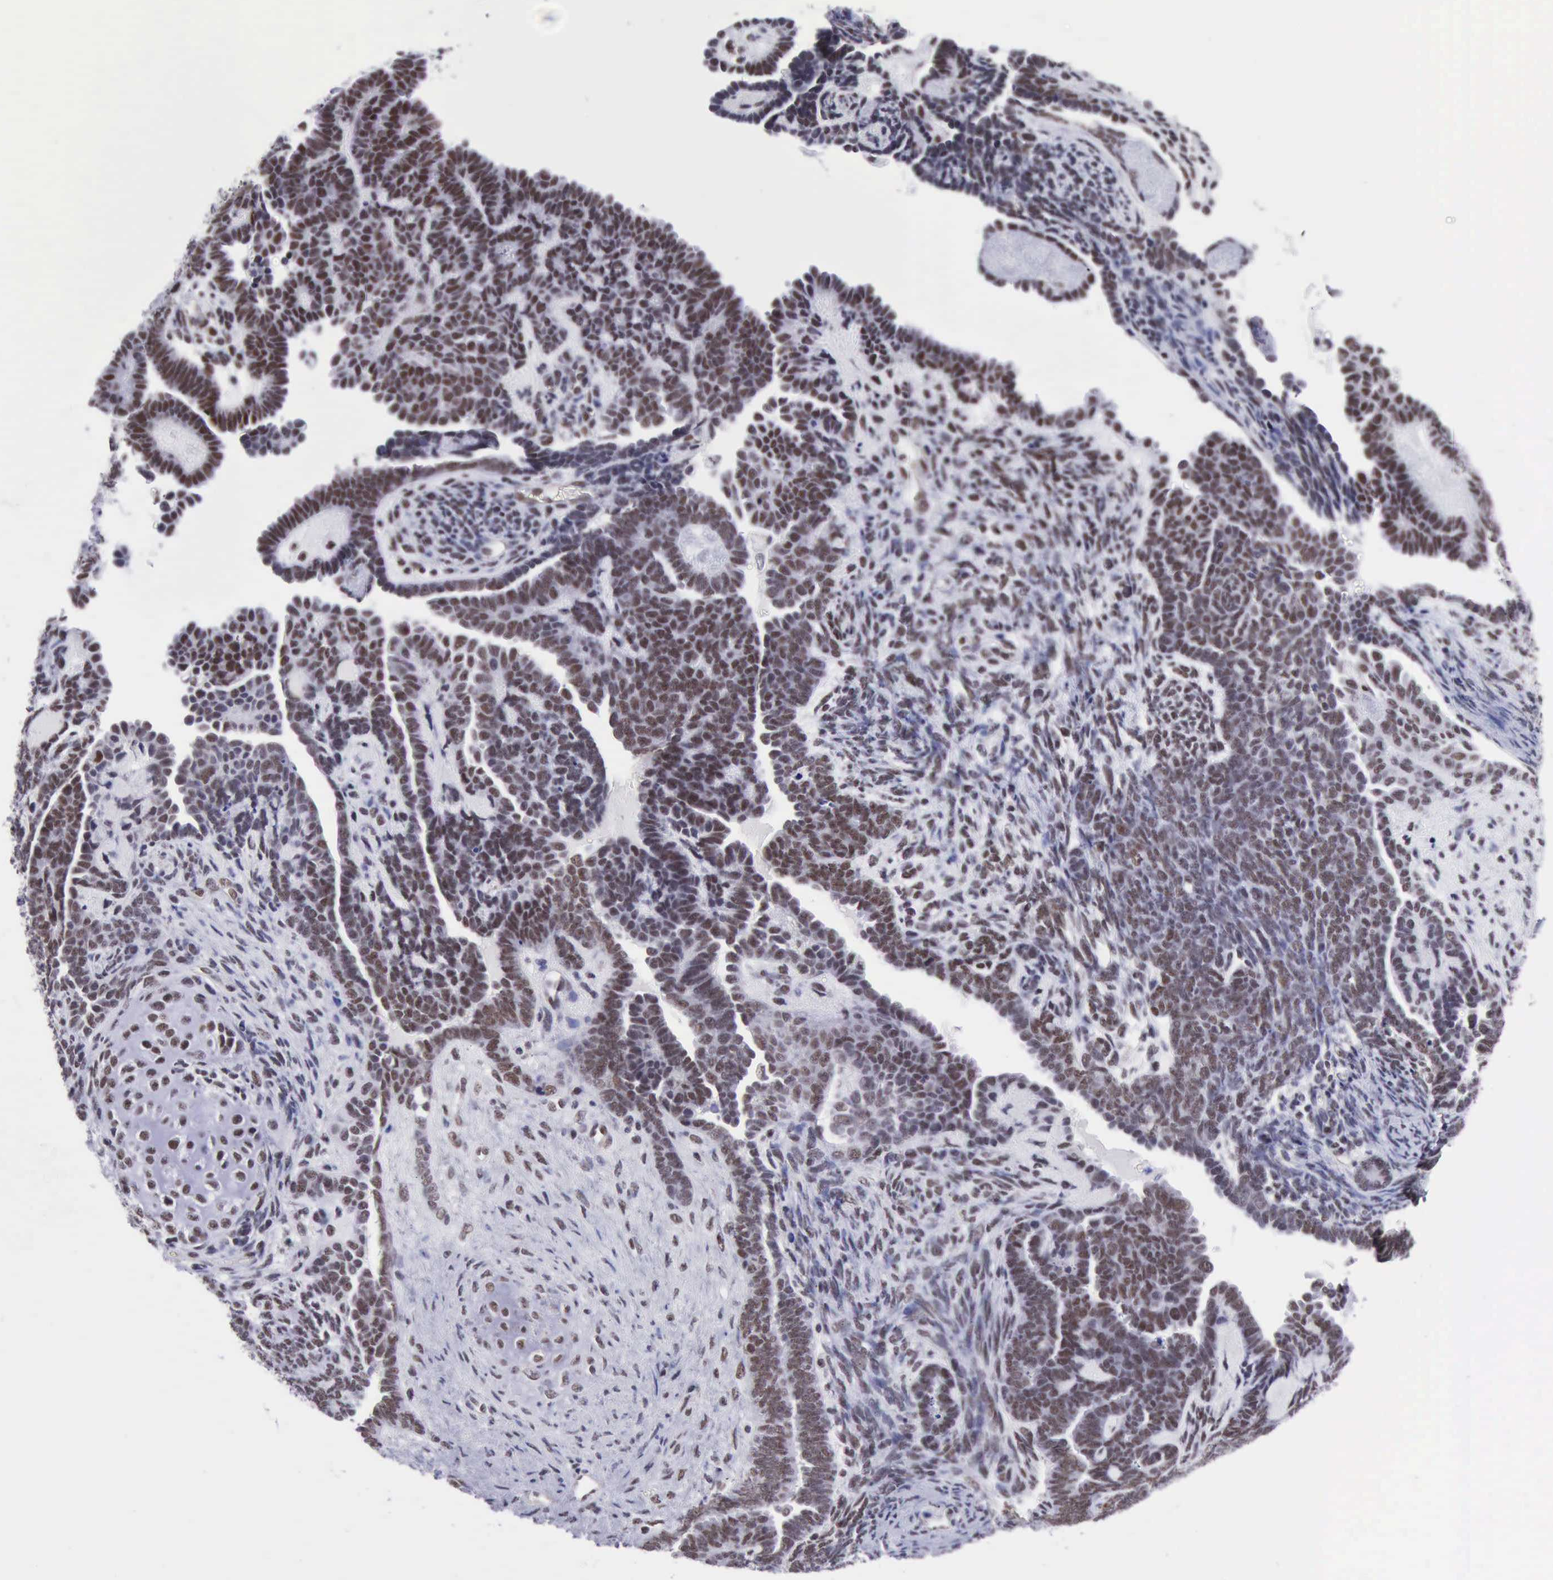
{"staining": {"intensity": "weak", "quantity": "<25%", "location": "nuclear"}, "tissue": "endometrial cancer", "cell_type": "Tumor cells", "image_type": "cancer", "snomed": [{"axis": "morphology", "description": "Neoplasm, malignant, NOS"}, {"axis": "topography", "description": "Endometrium"}], "caption": "Immunohistochemistry (IHC) of human endometrial cancer (neoplasm (malignant)) exhibits no positivity in tumor cells.", "gene": "ERCC4", "patient": {"sex": "female", "age": 74}}